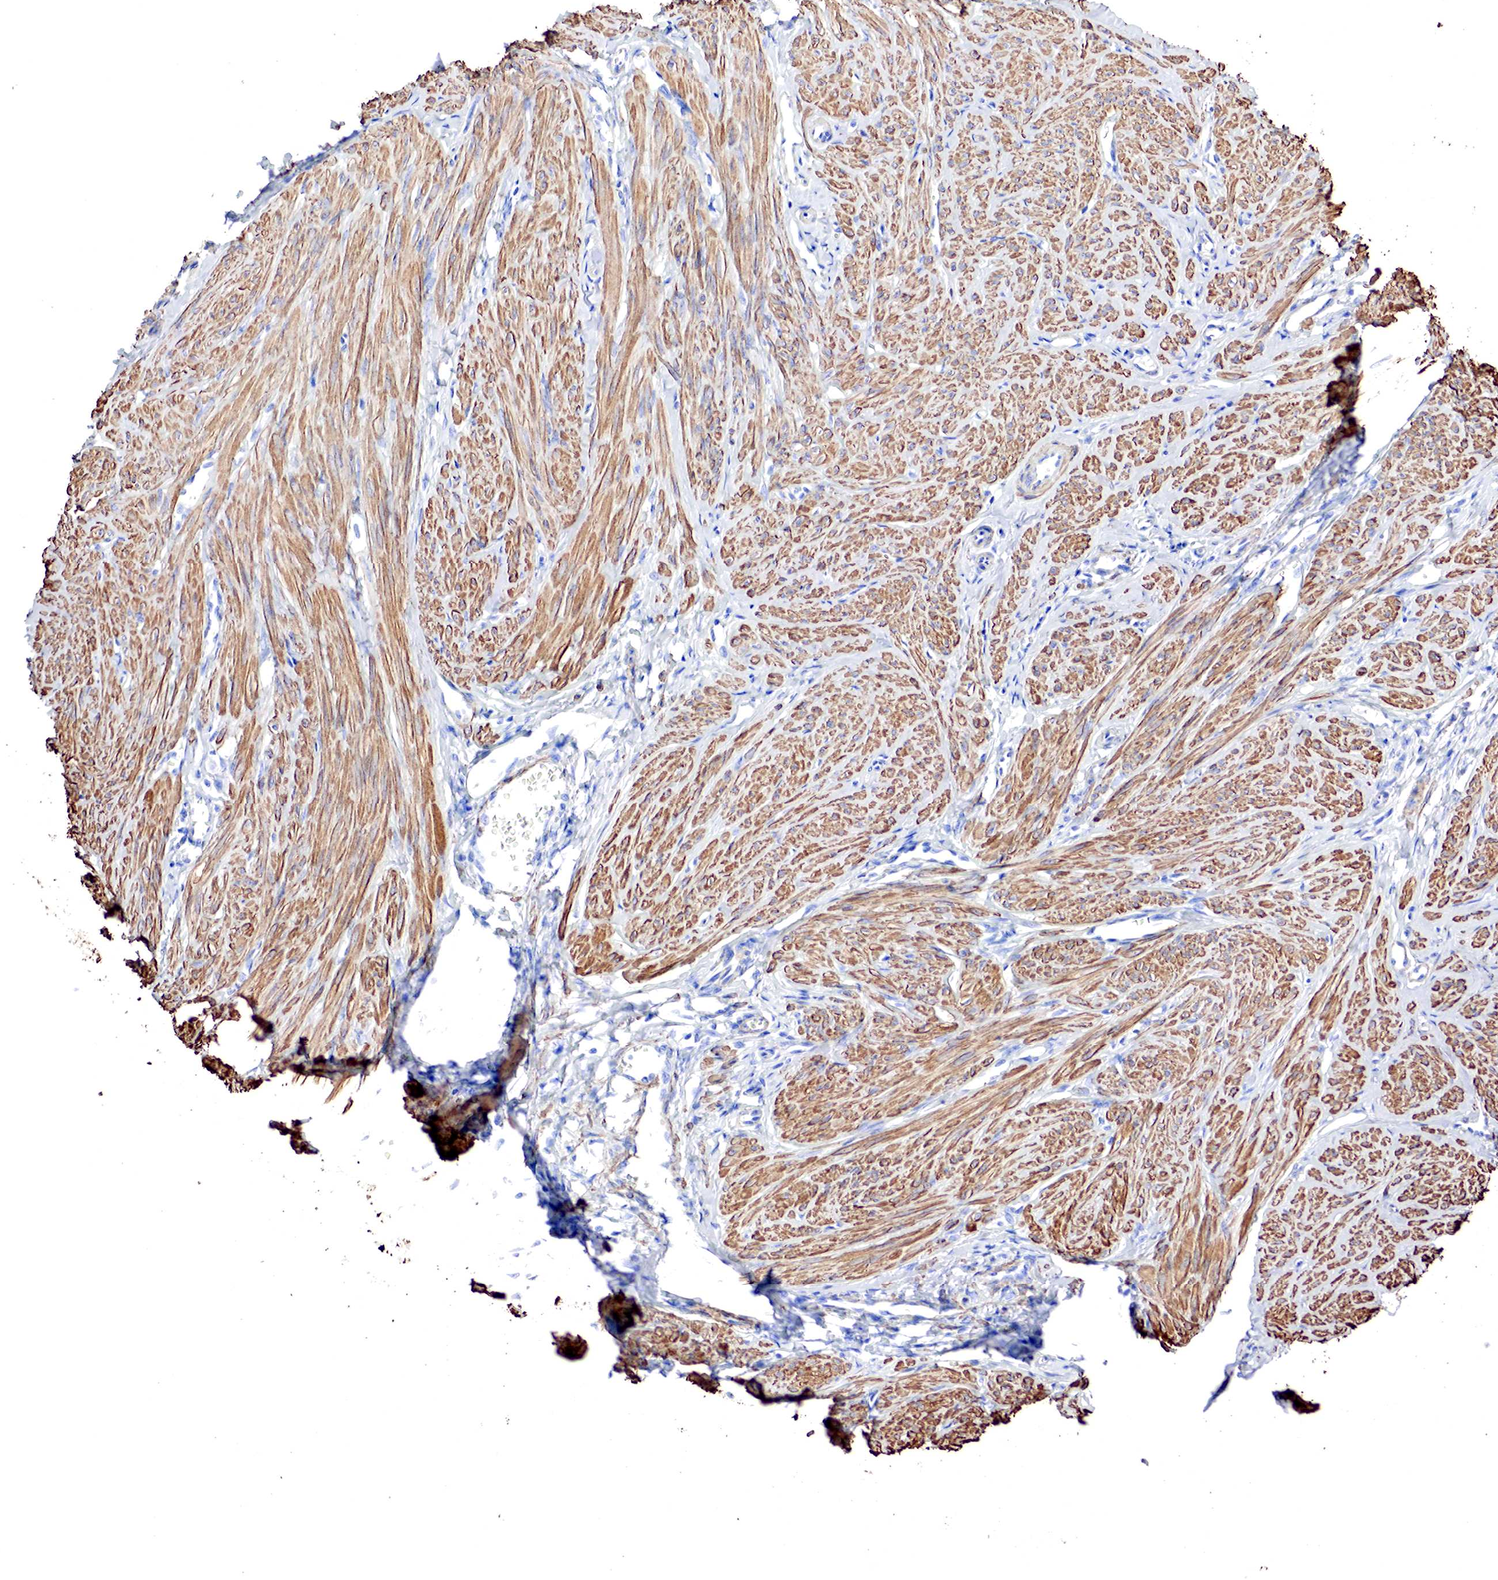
{"staining": {"intensity": "moderate", "quantity": ">75%", "location": "cytoplasmic/membranous"}, "tissue": "smooth muscle", "cell_type": "Smooth muscle cells", "image_type": "normal", "snomed": [{"axis": "morphology", "description": "Normal tissue, NOS"}, {"axis": "topography", "description": "Uterus"}], "caption": "Human smooth muscle stained with a brown dye exhibits moderate cytoplasmic/membranous positive expression in approximately >75% of smooth muscle cells.", "gene": "TPM1", "patient": {"sex": "female", "age": 45}}